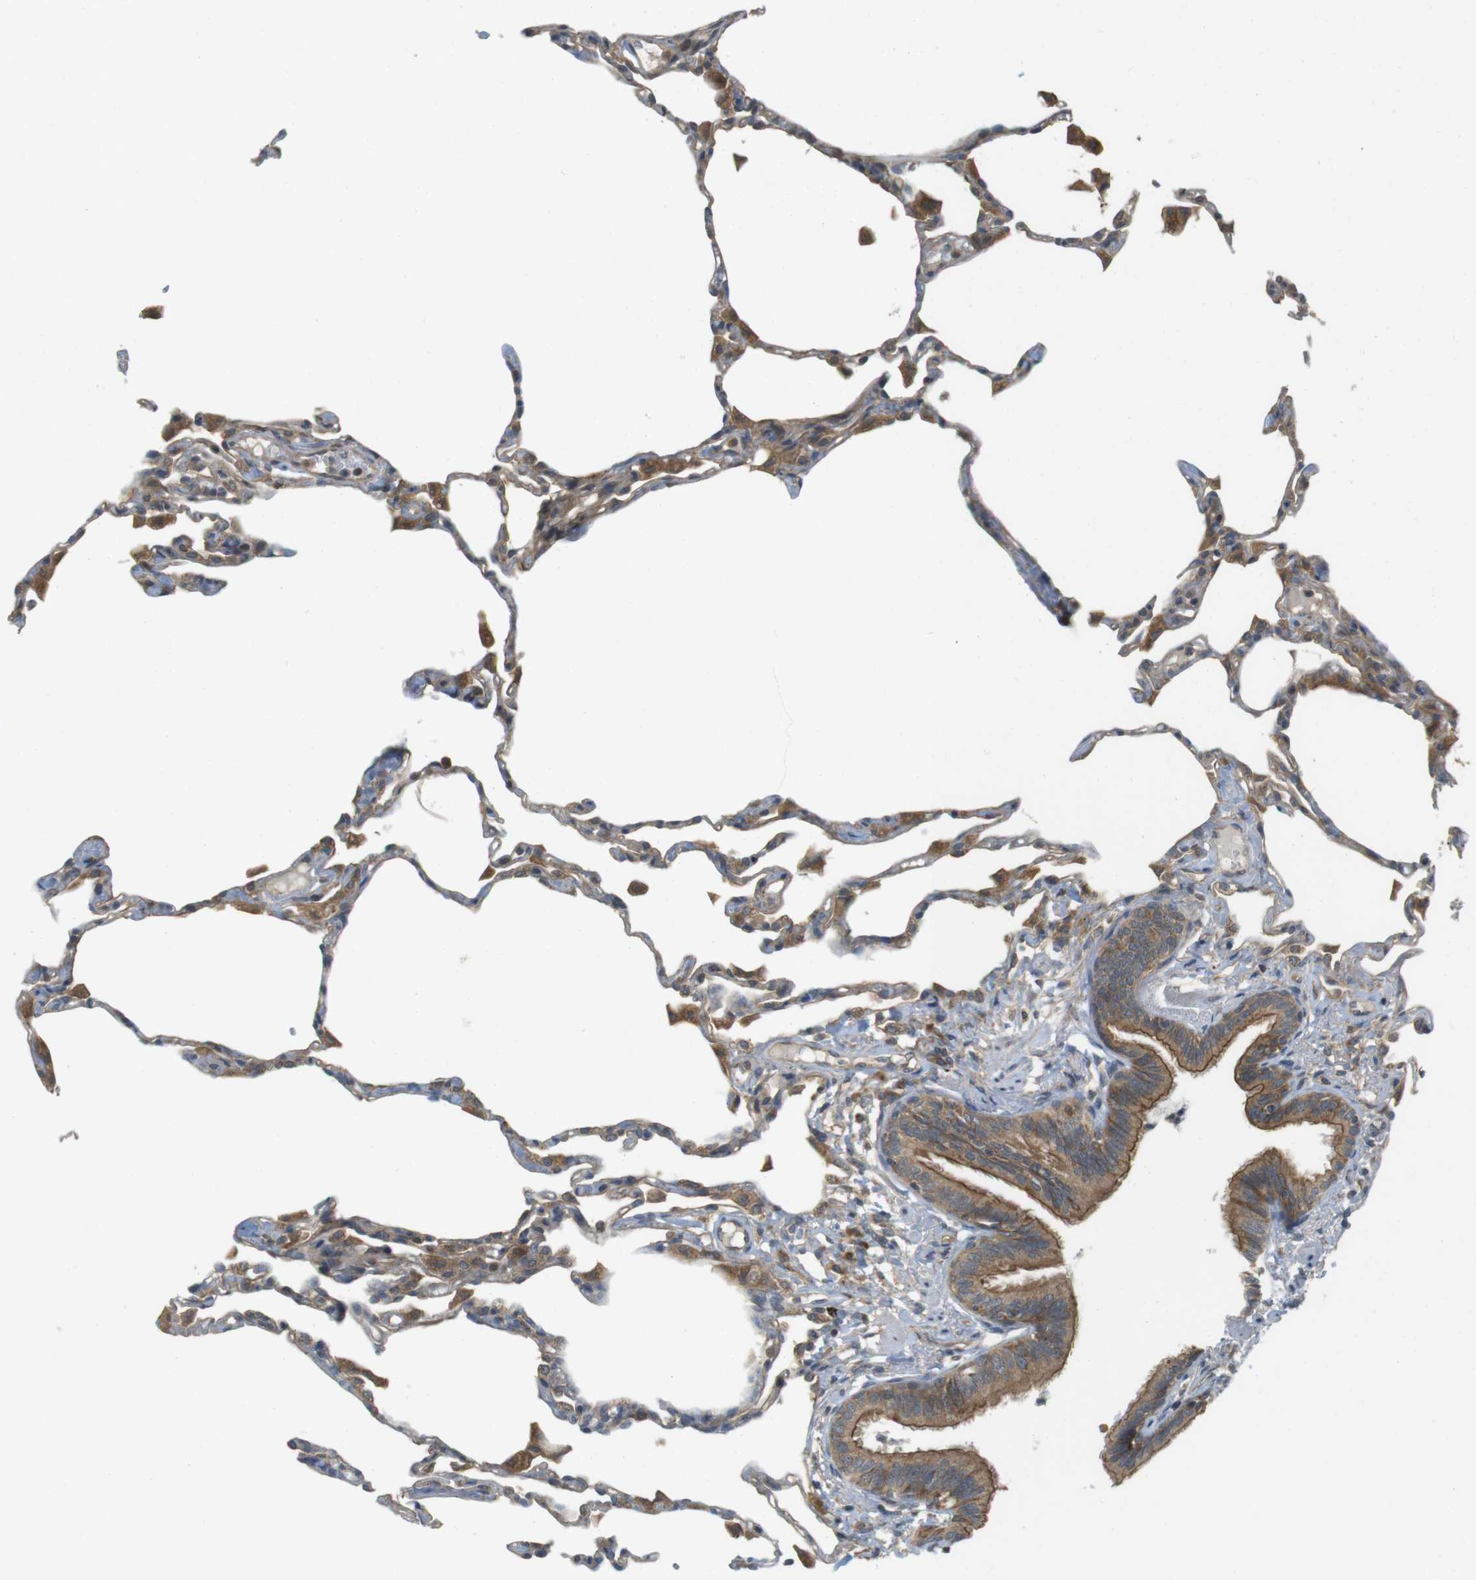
{"staining": {"intensity": "moderate", "quantity": "25%-75%", "location": "cytoplasmic/membranous"}, "tissue": "lung", "cell_type": "Alveolar cells", "image_type": "normal", "snomed": [{"axis": "morphology", "description": "Normal tissue, NOS"}, {"axis": "topography", "description": "Lung"}], "caption": "Immunohistochemical staining of normal human lung reveals 25%-75% levels of moderate cytoplasmic/membranous protein expression in approximately 25%-75% of alveolar cells.", "gene": "RNF130", "patient": {"sex": "female", "age": 49}}